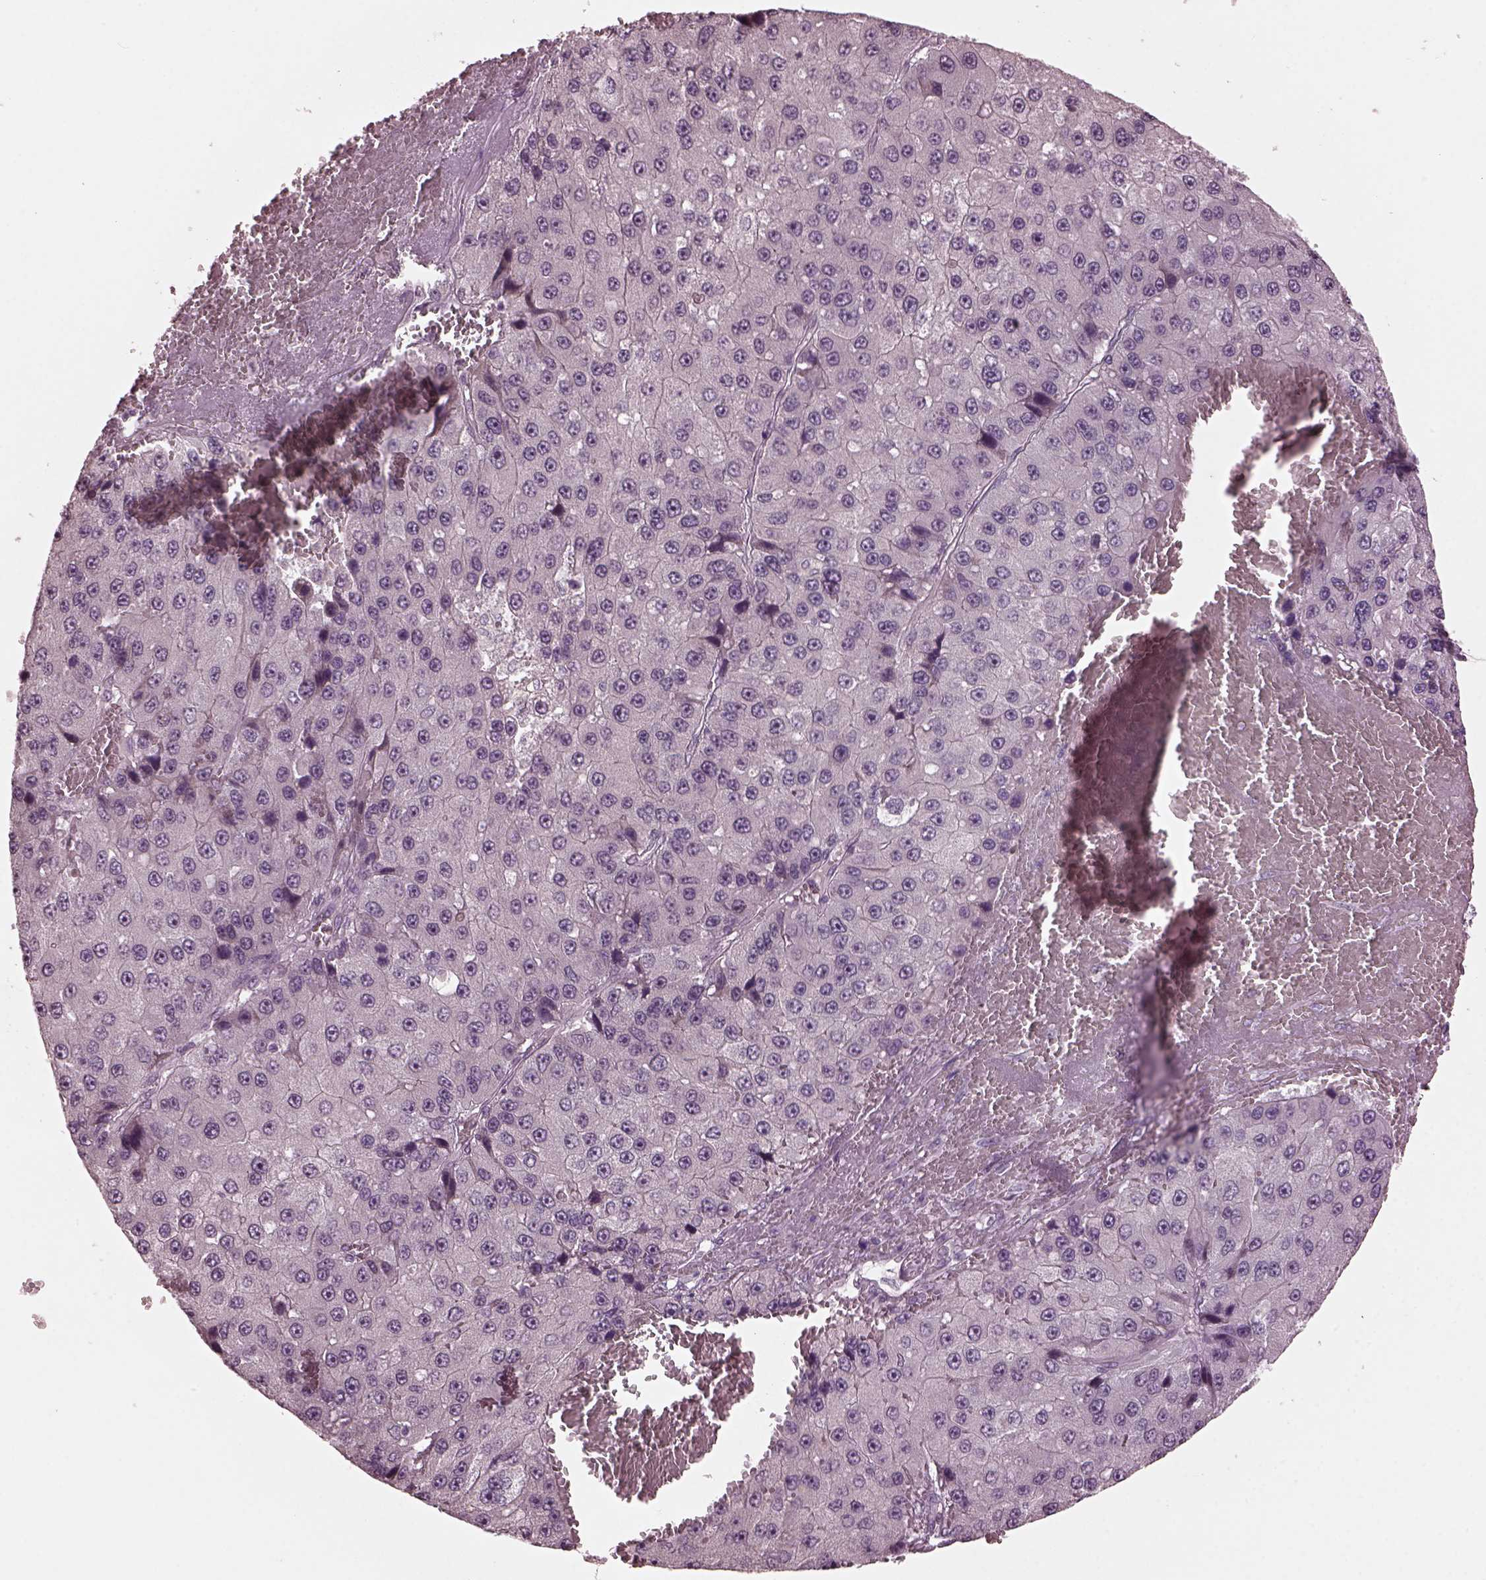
{"staining": {"intensity": "negative", "quantity": "none", "location": "none"}, "tissue": "liver cancer", "cell_type": "Tumor cells", "image_type": "cancer", "snomed": [{"axis": "morphology", "description": "Carcinoma, Hepatocellular, NOS"}, {"axis": "topography", "description": "Liver"}], "caption": "High magnification brightfield microscopy of liver cancer stained with DAB (brown) and counterstained with hematoxylin (blue): tumor cells show no significant positivity.", "gene": "RGS7", "patient": {"sex": "female", "age": 73}}